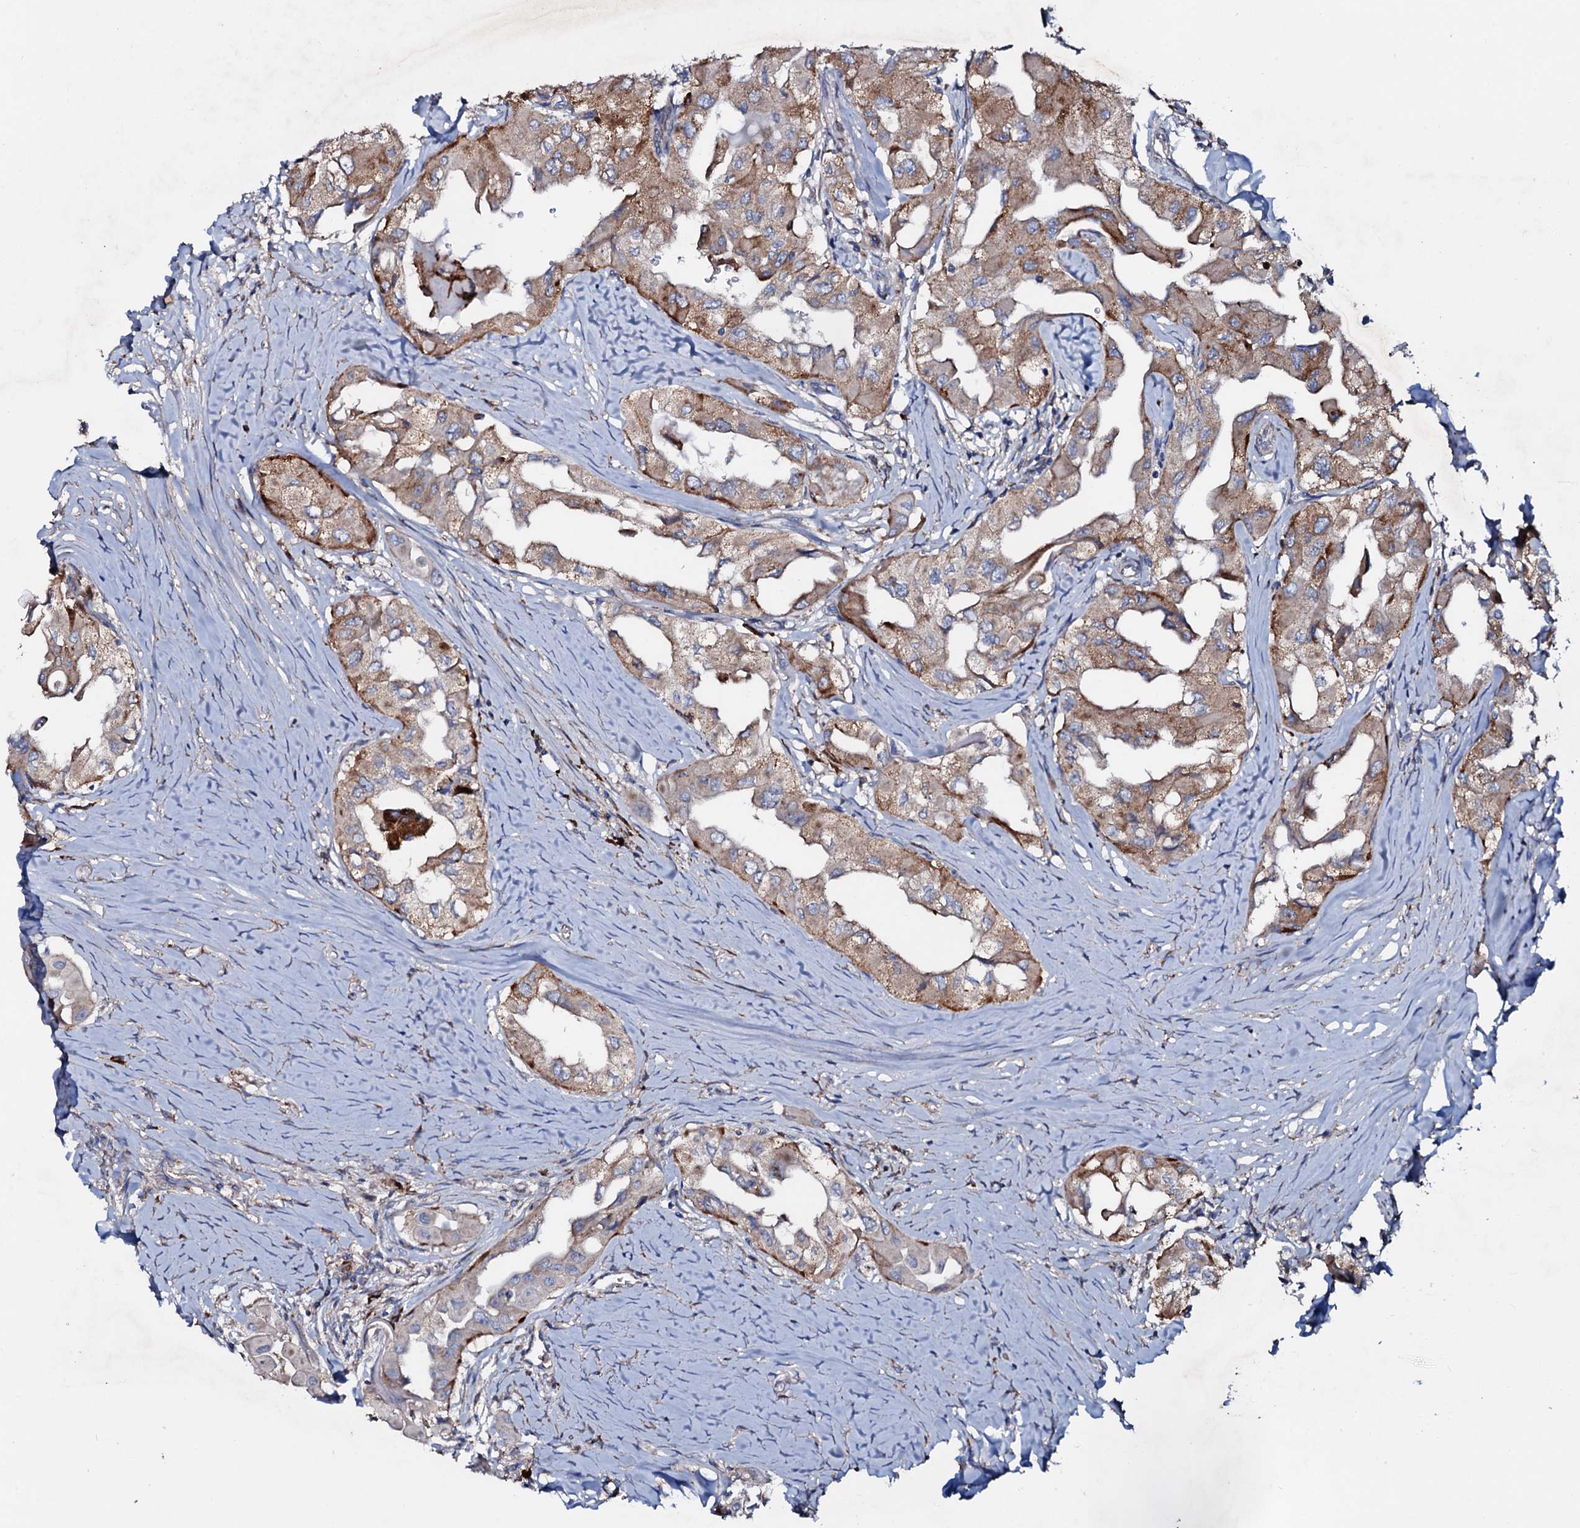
{"staining": {"intensity": "moderate", "quantity": "25%-75%", "location": "cytoplasmic/membranous"}, "tissue": "thyroid cancer", "cell_type": "Tumor cells", "image_type": "cancer", "snomed": [{"axis": "morphology", "description": "Papillary adenocarcinoma, NOS"}, {"axis": "topography", "description": "Thyroid gland"}], "caption": "Approximately 25%-75% of tumor cells in thyroid papillary adenocarcinoma show moderate cytoplasmic/membranous protein positivity as visualized by brown immunohistochemical staining.", "gene": "P2RX4", "patient": {"sex": "female", "age": 59}}